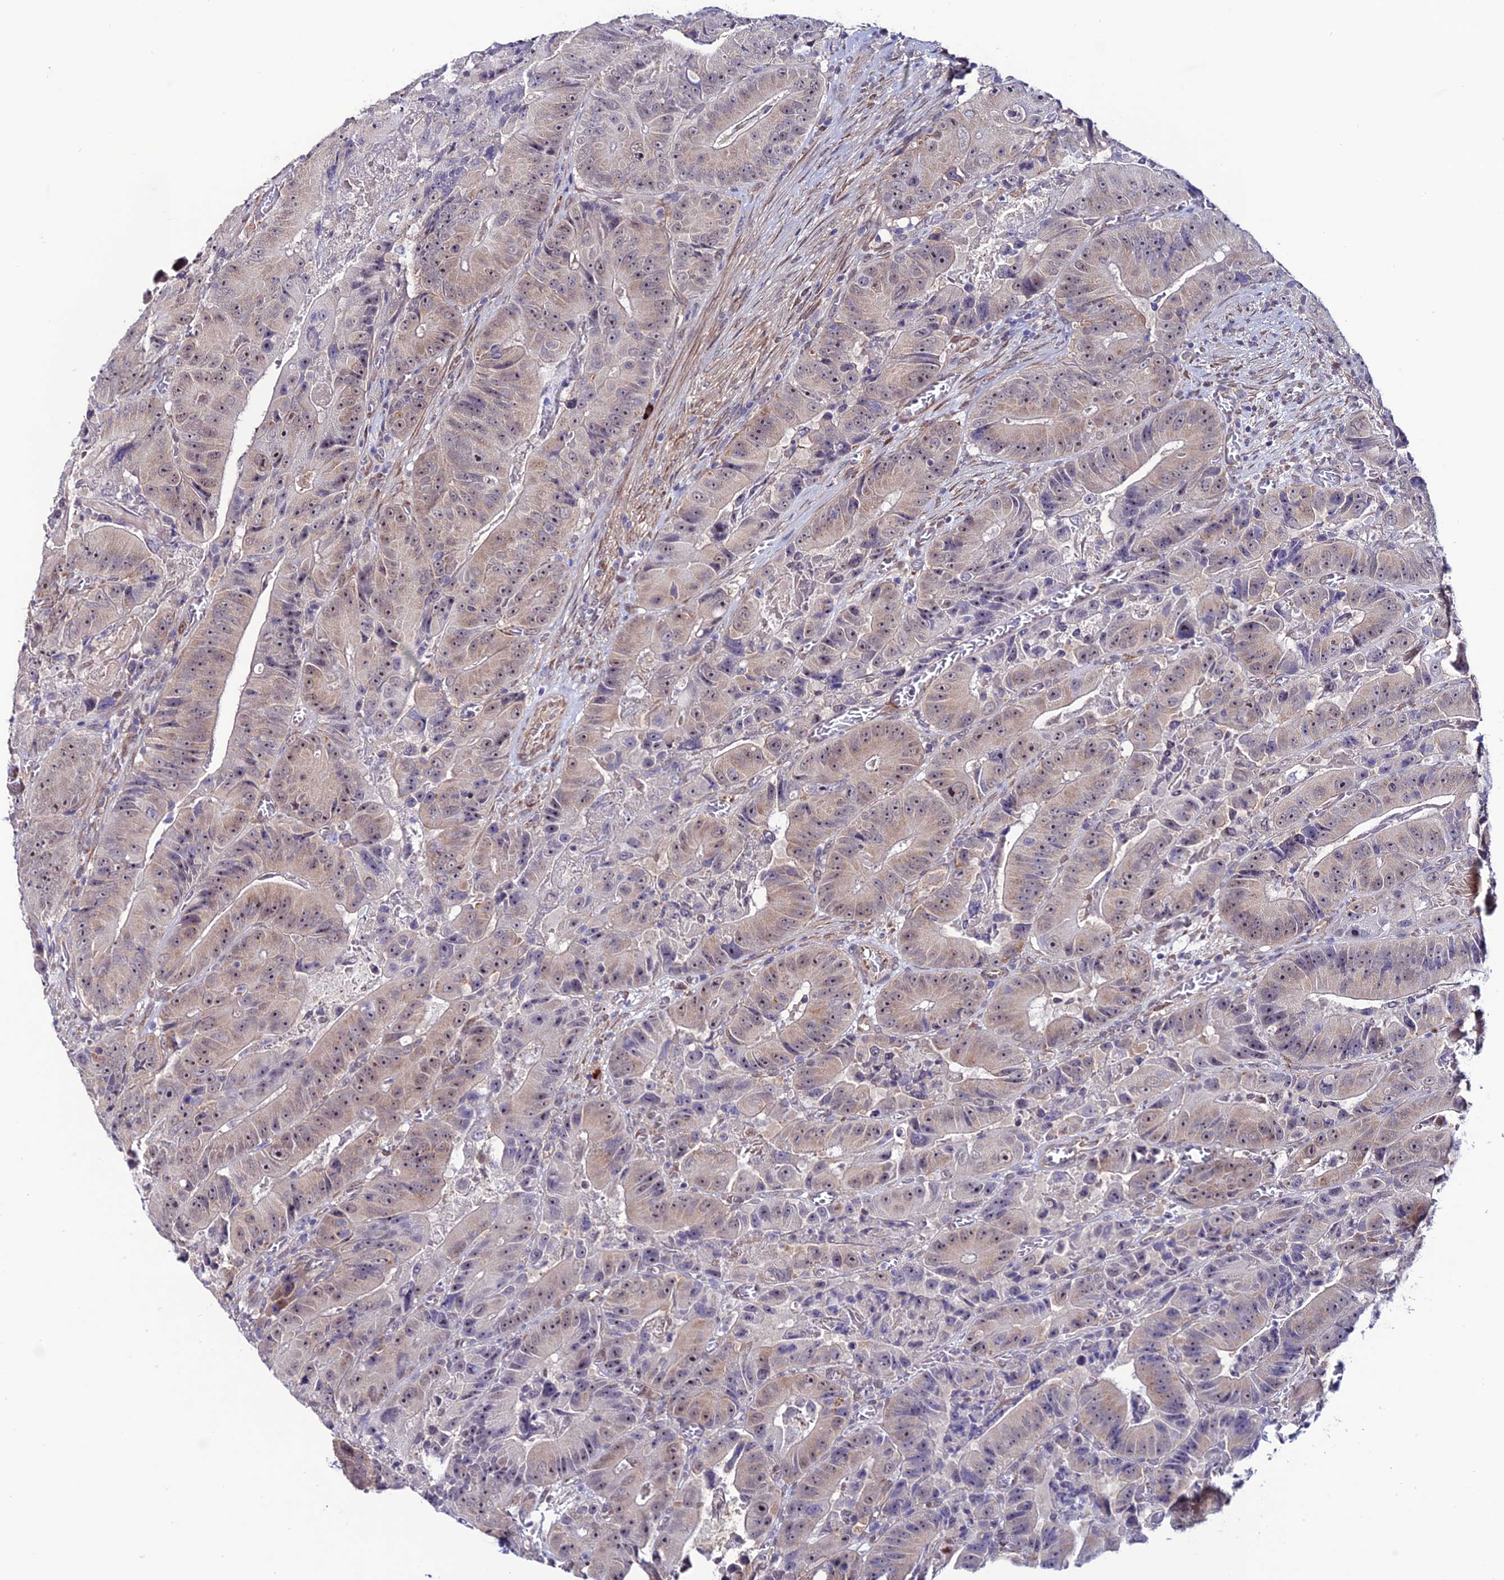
{"staining": {"intensity": "moderate", "quantity": "25%-75%", "location": "cytoplasmic/membranous,nuclear"}, "tissue": "colorectal cancer", "cell_type": "Tumor cells", "image_type": "cancer", "snomed": [{"axis": "morphology", "description": "Adenocarcinoma, NOS"}, {"axis": "topography", "description": "Colon"}], "caption": "Human colorectal adenocarcinoma stained with a brown dye exhibits moderate cytoplasmic/membranous and nuclear positive positivity in about 25%-75% of tumor cells.", "gene": "FZD8", "patient": {"sex": "female", "age": 86}}